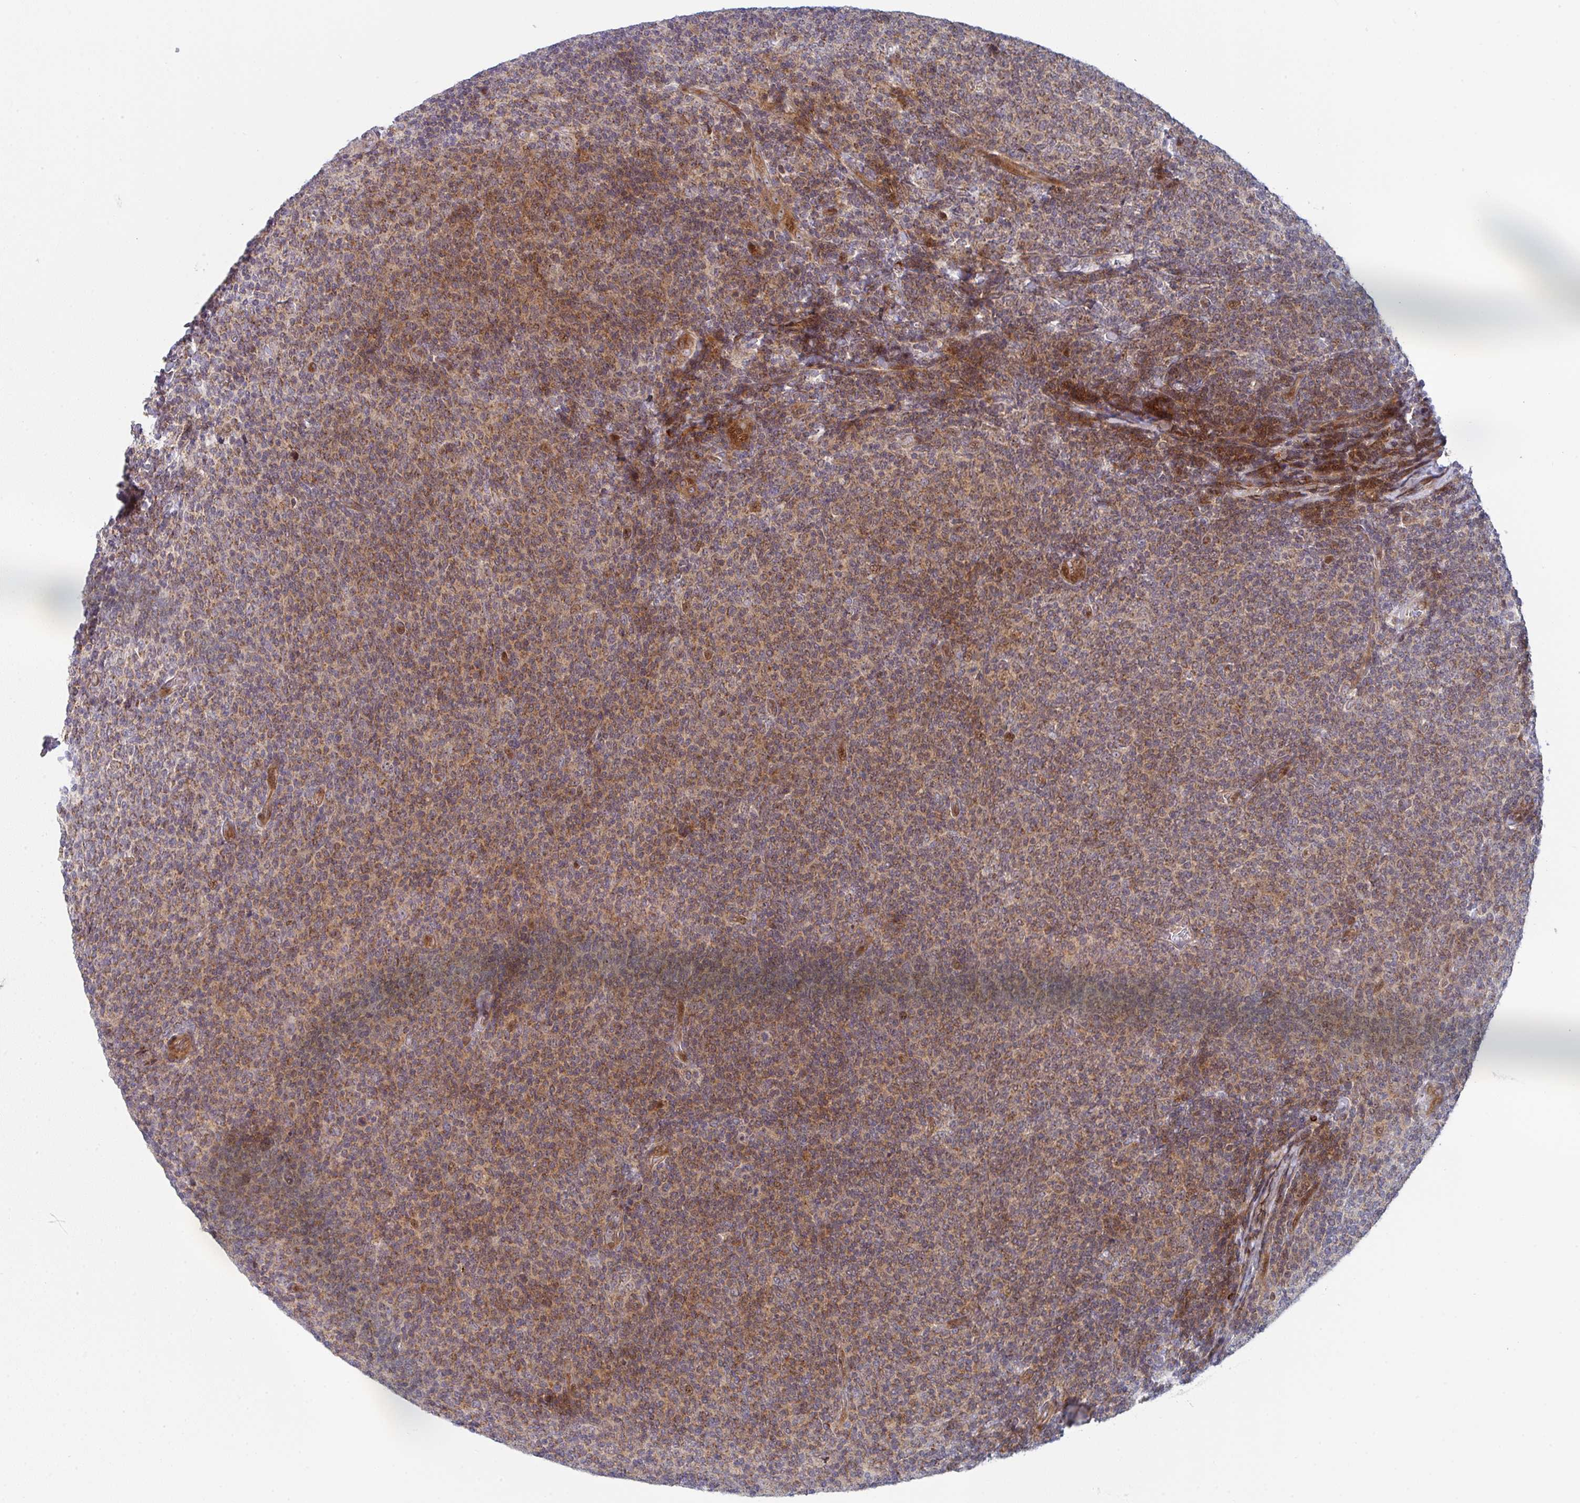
{"staining": {"intensity": "moderate", "quantity": ">75%", "location": "cytoplasmic/membranous"}, "tissue": "lymphoma", "cell_type": "Tumor cells", "image_type": "cancer", "snomed": [{"axis": "morphology", "description": "Malignant lymphoma, non-Hodgkin's type, Low grade"}, {"axis": "topography", "description": "Lymph node"}], "caption": "DAB (3,3'-diaminobenzidine) immunohistochemical staining of lymphoma reveals moderate cytoplasmic/membranous protein expression in about >75% of tumor cells. (DAB (3,3'-diaminobenzidine) IHC with brightfield microscopy, high magnification).", "gene": "ZNF644", "patient": {"sex": "male", "age": 52}}